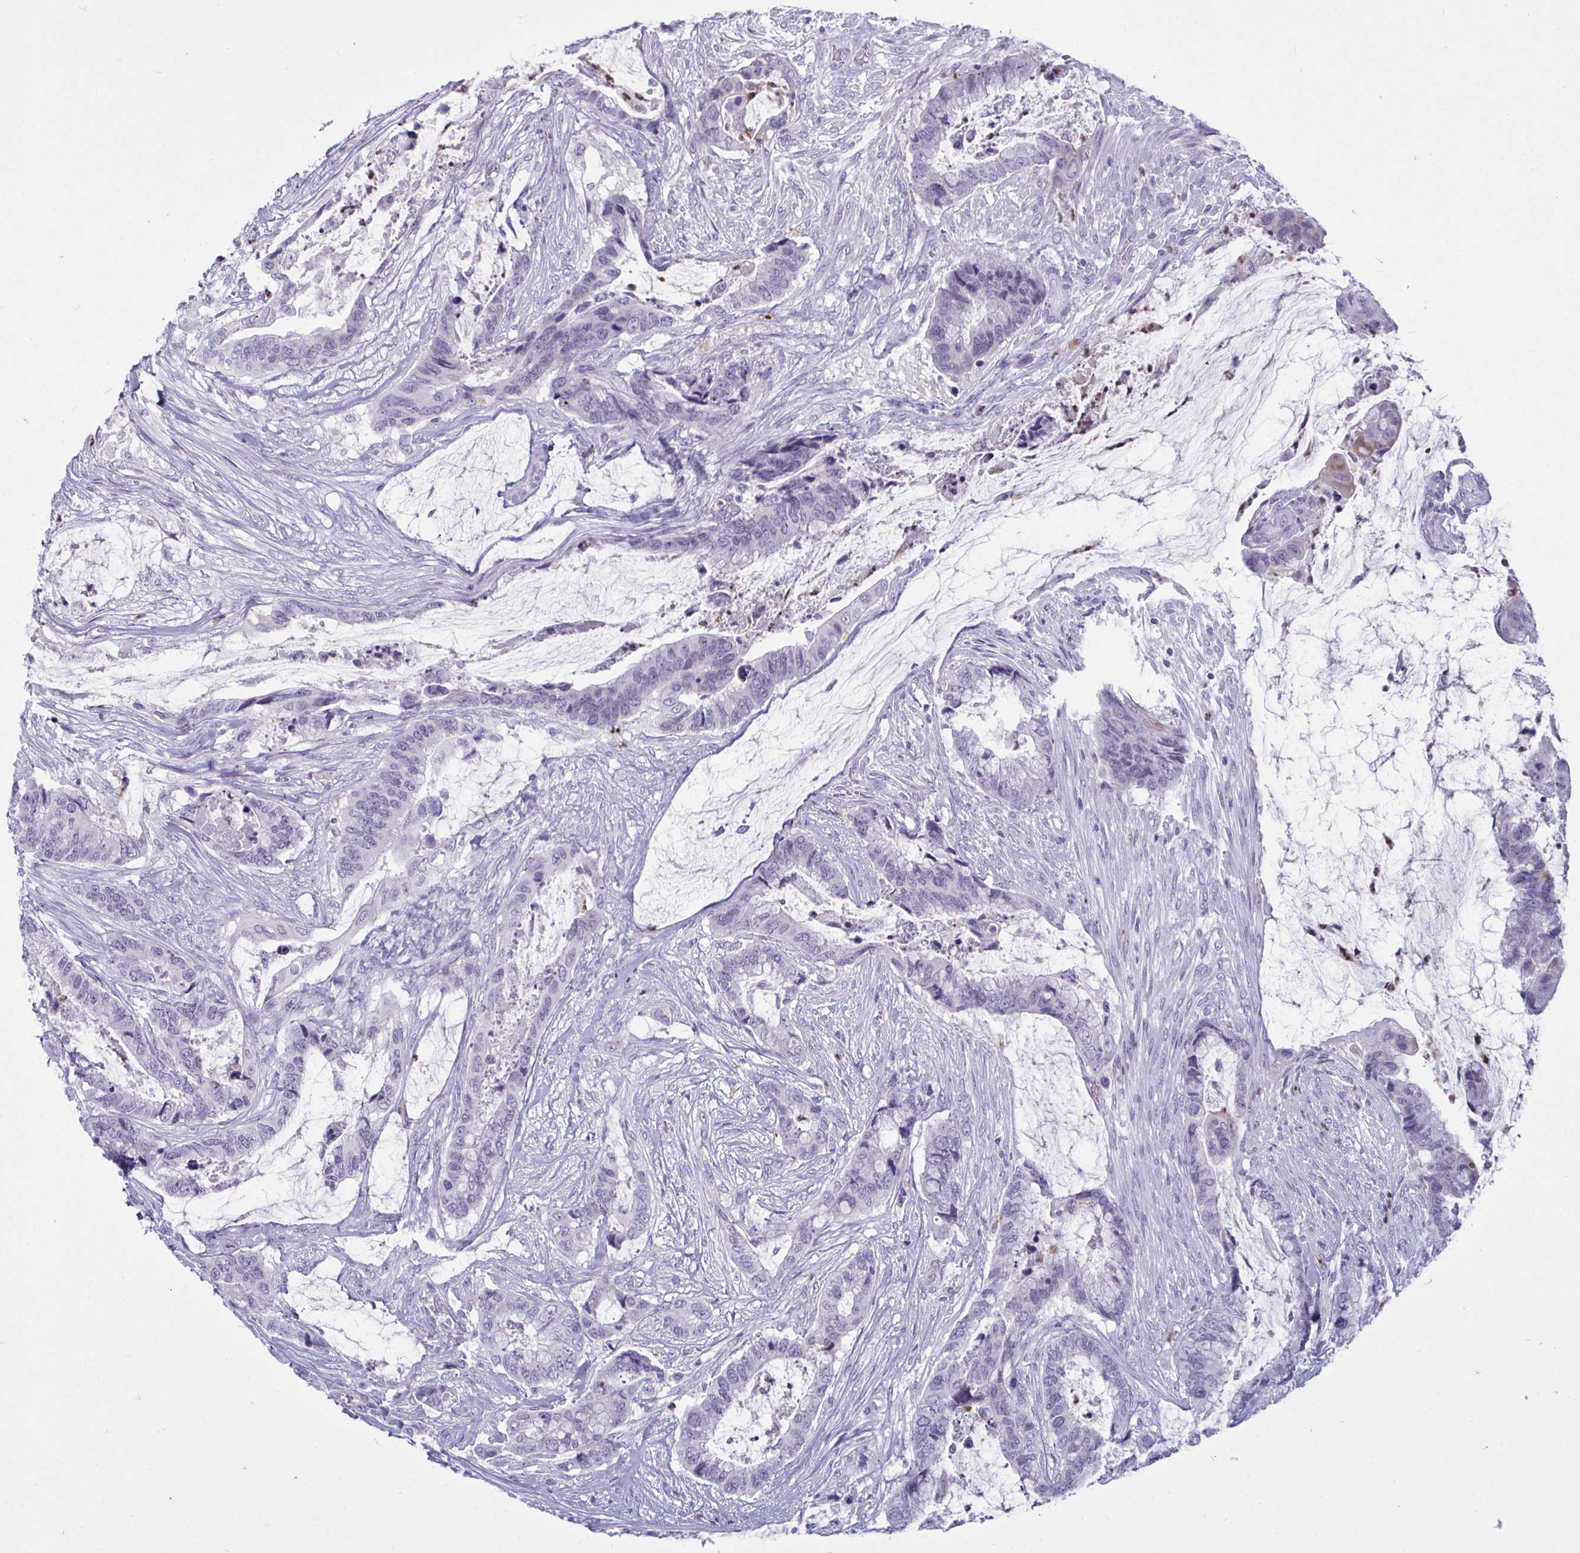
{"staining": {"intensity": "negative", "quantity": "none", "location": "none"}, "tissue": "colorectal cancer", "cell_type": "Tumor cells", "image_type": "cancer", "snomed": [{"axis": "morphology", "description": "Adenocarcinoma, NOS"}, {"axis": "topography", "description": "Rectum"}], "caption": "This is a histopathology image of immunohistochemistry (IHC) staining of colorectal cancer, which shows no expression in tumor cells.", "gene": "SERPINB10", "patient": {"sex": "female", "age": 59}}